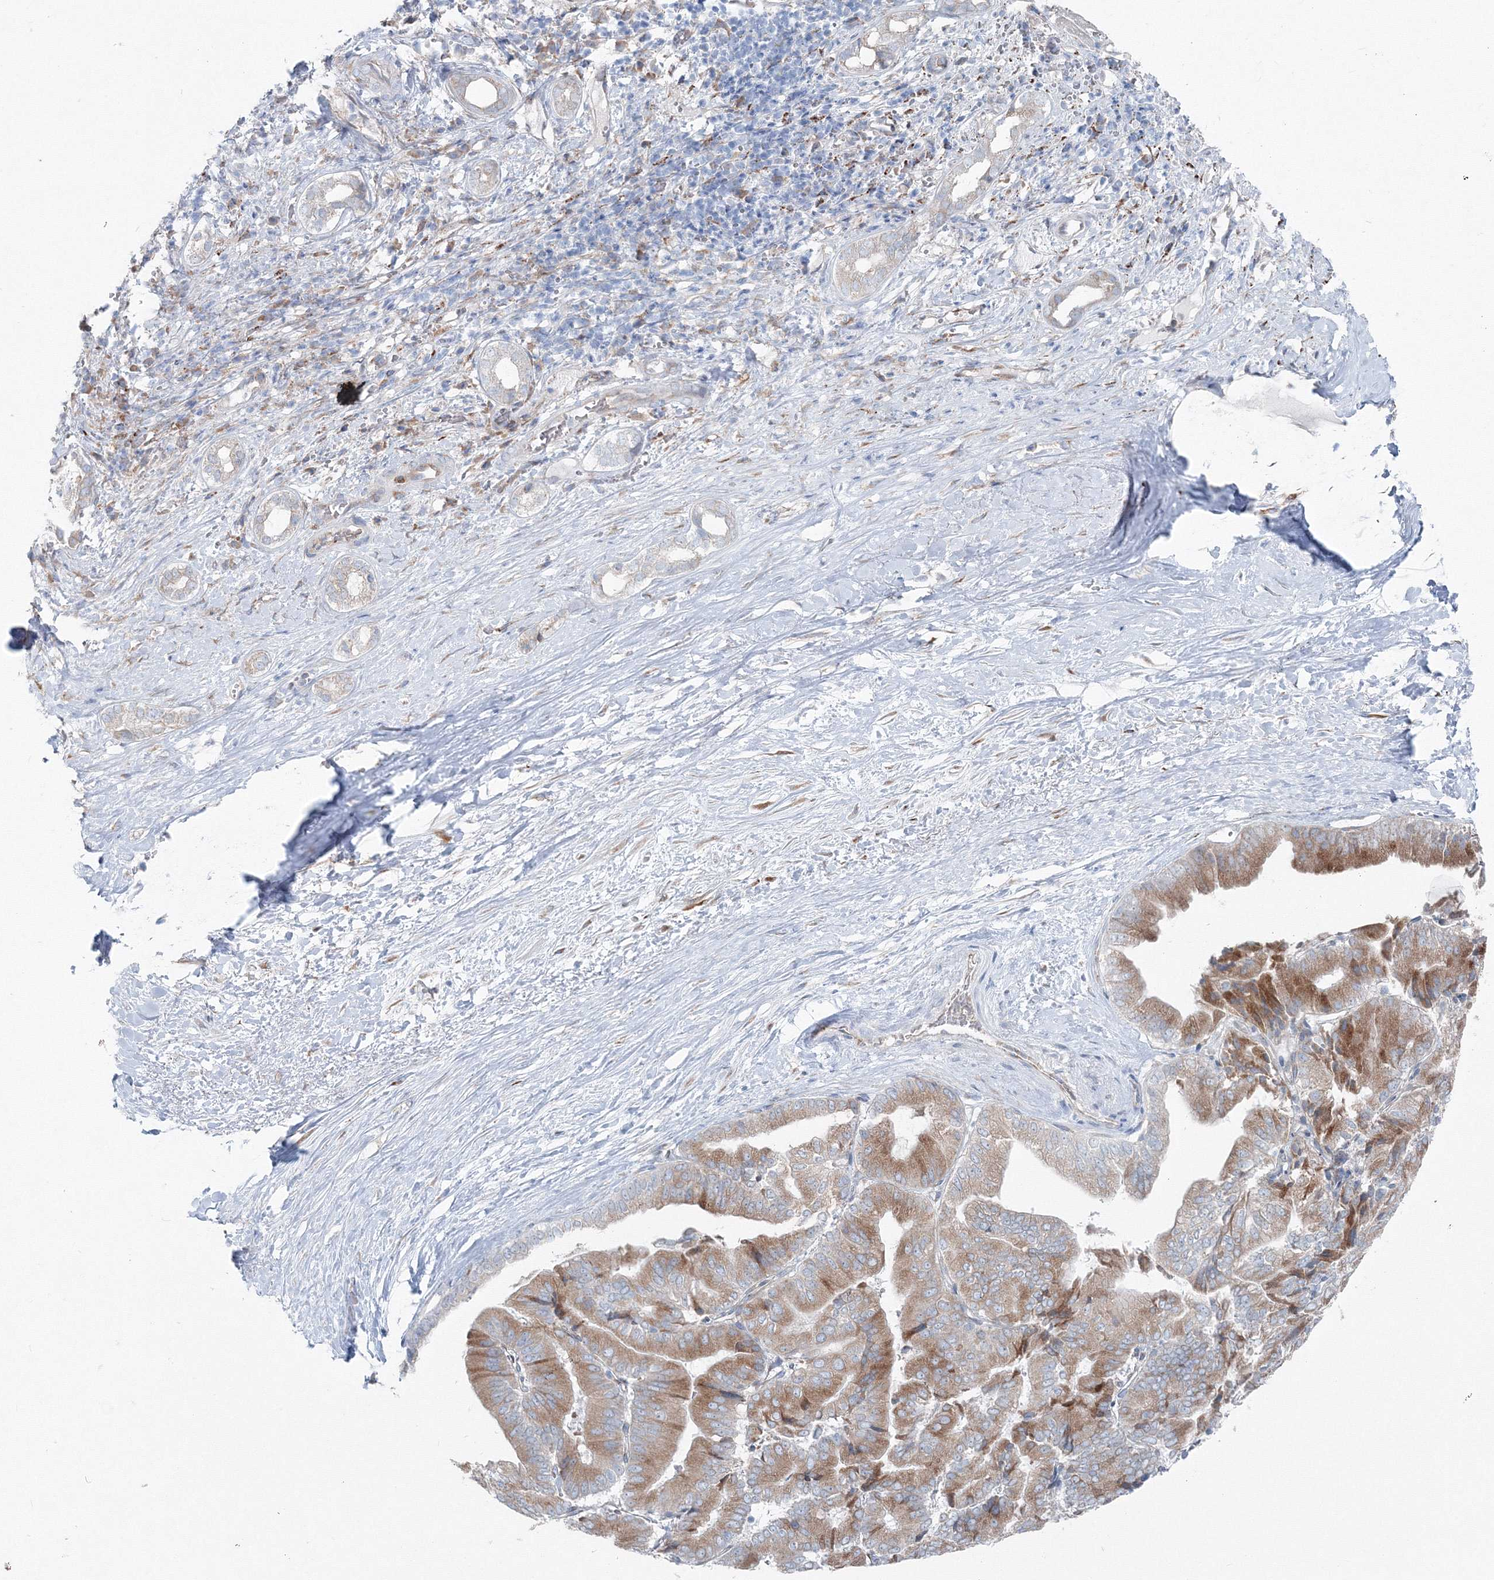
{"staining": {"intensity": "moderate", "quantity": ">75%", "location": "cytoplasmic/membranous"}, "tissue": "liver cancer", "cell_type": "Tumor cells", "image_type": "cancer", "snomed": [{"axis": "morphology", "description": "Cholangiocarcinoma"}, {"axis": "topography", "description": "Liver"}], "caption": "A histopathology image showing moderate cytoplasmic/membranous expression in approximately >75% of tumor cells in cholangiocarcinoma (liver), as visualized by brown immunohistochemical staining.", "gene": "RCN1", "patient": {"sex": "female", "age": 75}}